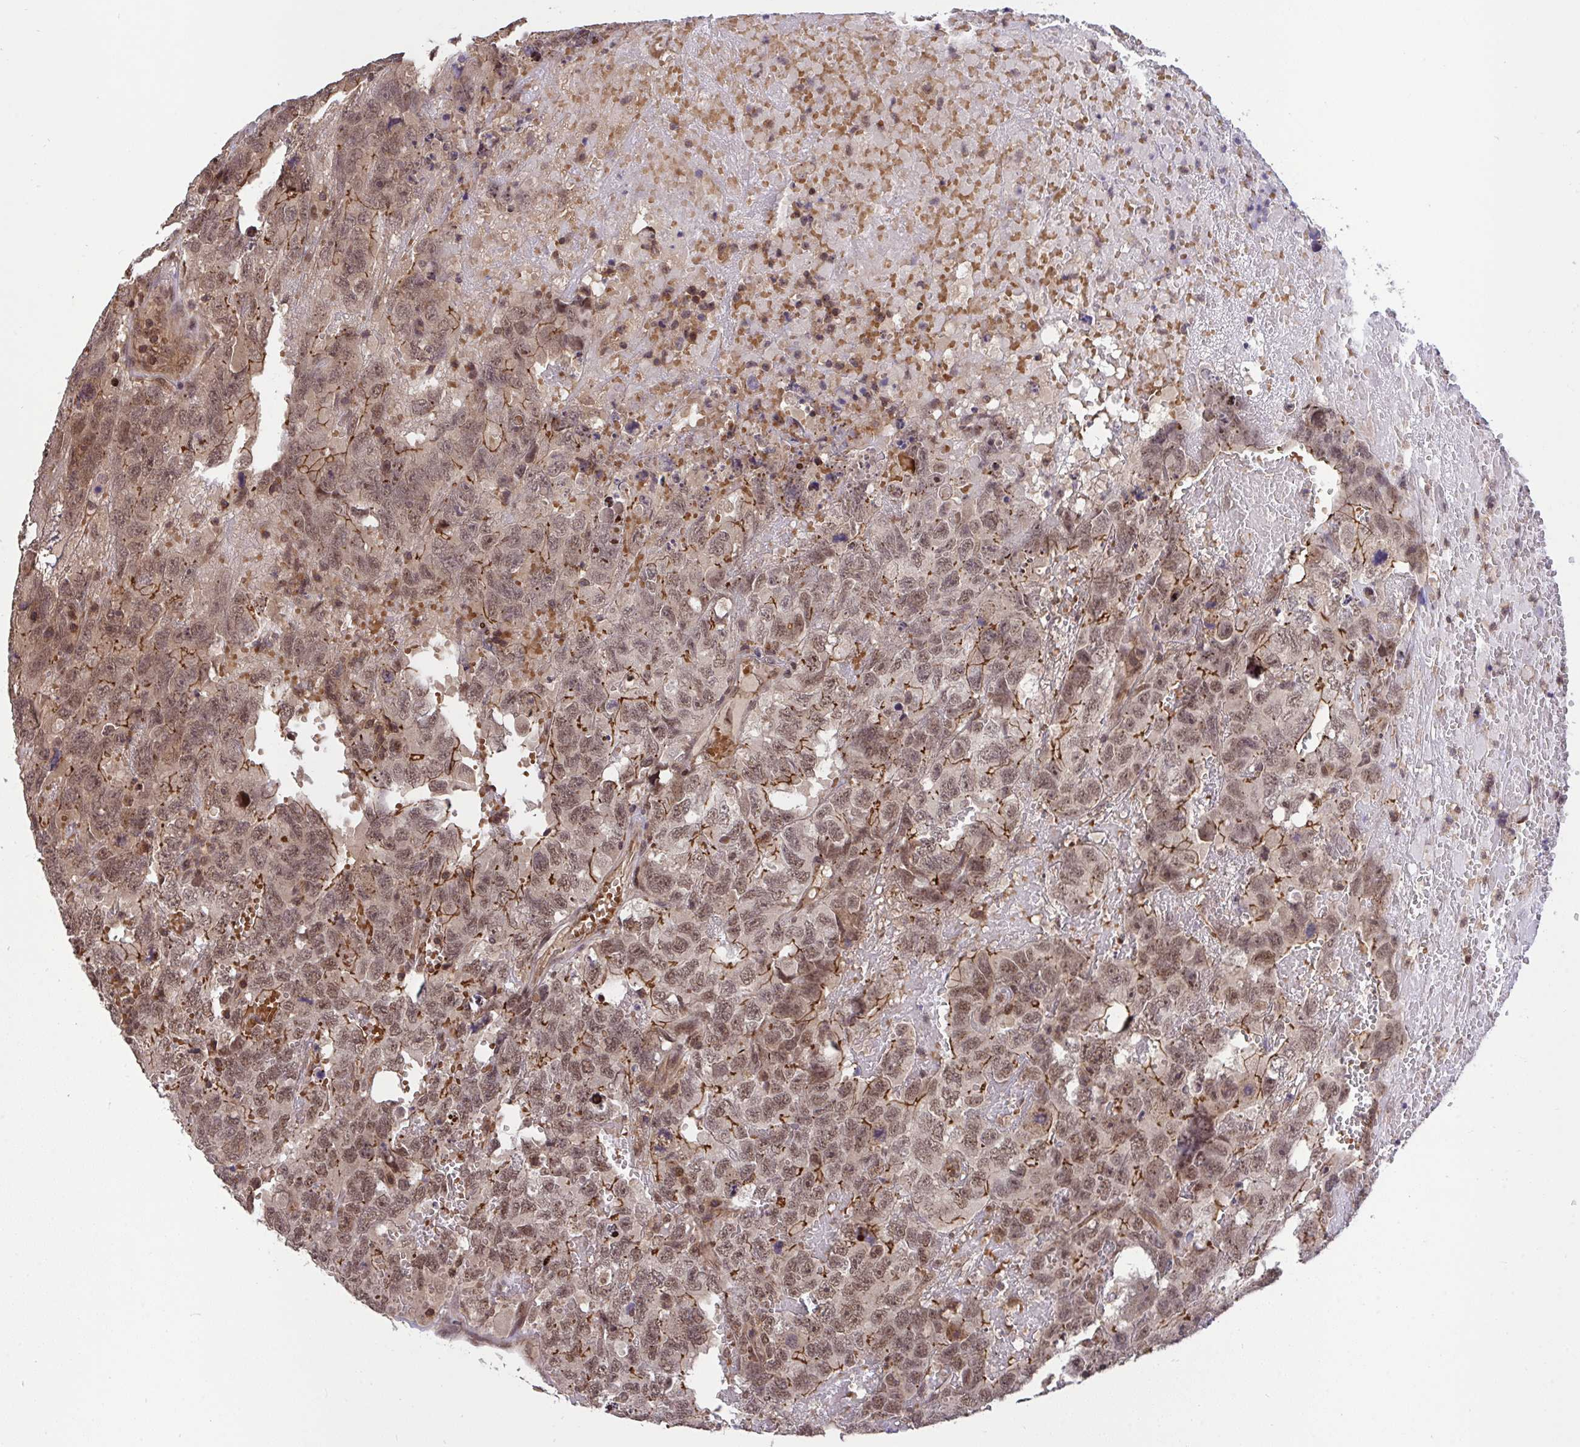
{"staining": {"intensity": "moderate", "quantity": ">75%", "location": "cytoplasmic/membranous,nuclear"}, "tissue": "testis cancer", "cell_type": "Tumor cells", "image_type": "cancer", "snomed": [{"axis": "morphology", "description": "Carcinoma, Embryonal, NOS"}, {"axis": "topography", "description": "Testis"}], "caption": "IHC of testis cancer (embryonal carcinoma) exhibits medium levels of moderate cytoplasmic/membranous and nuclear staining in approximately >75% of tumor cells.", "gene": "PPP1CA", "patient": {"sex": "male", "age": 45}}